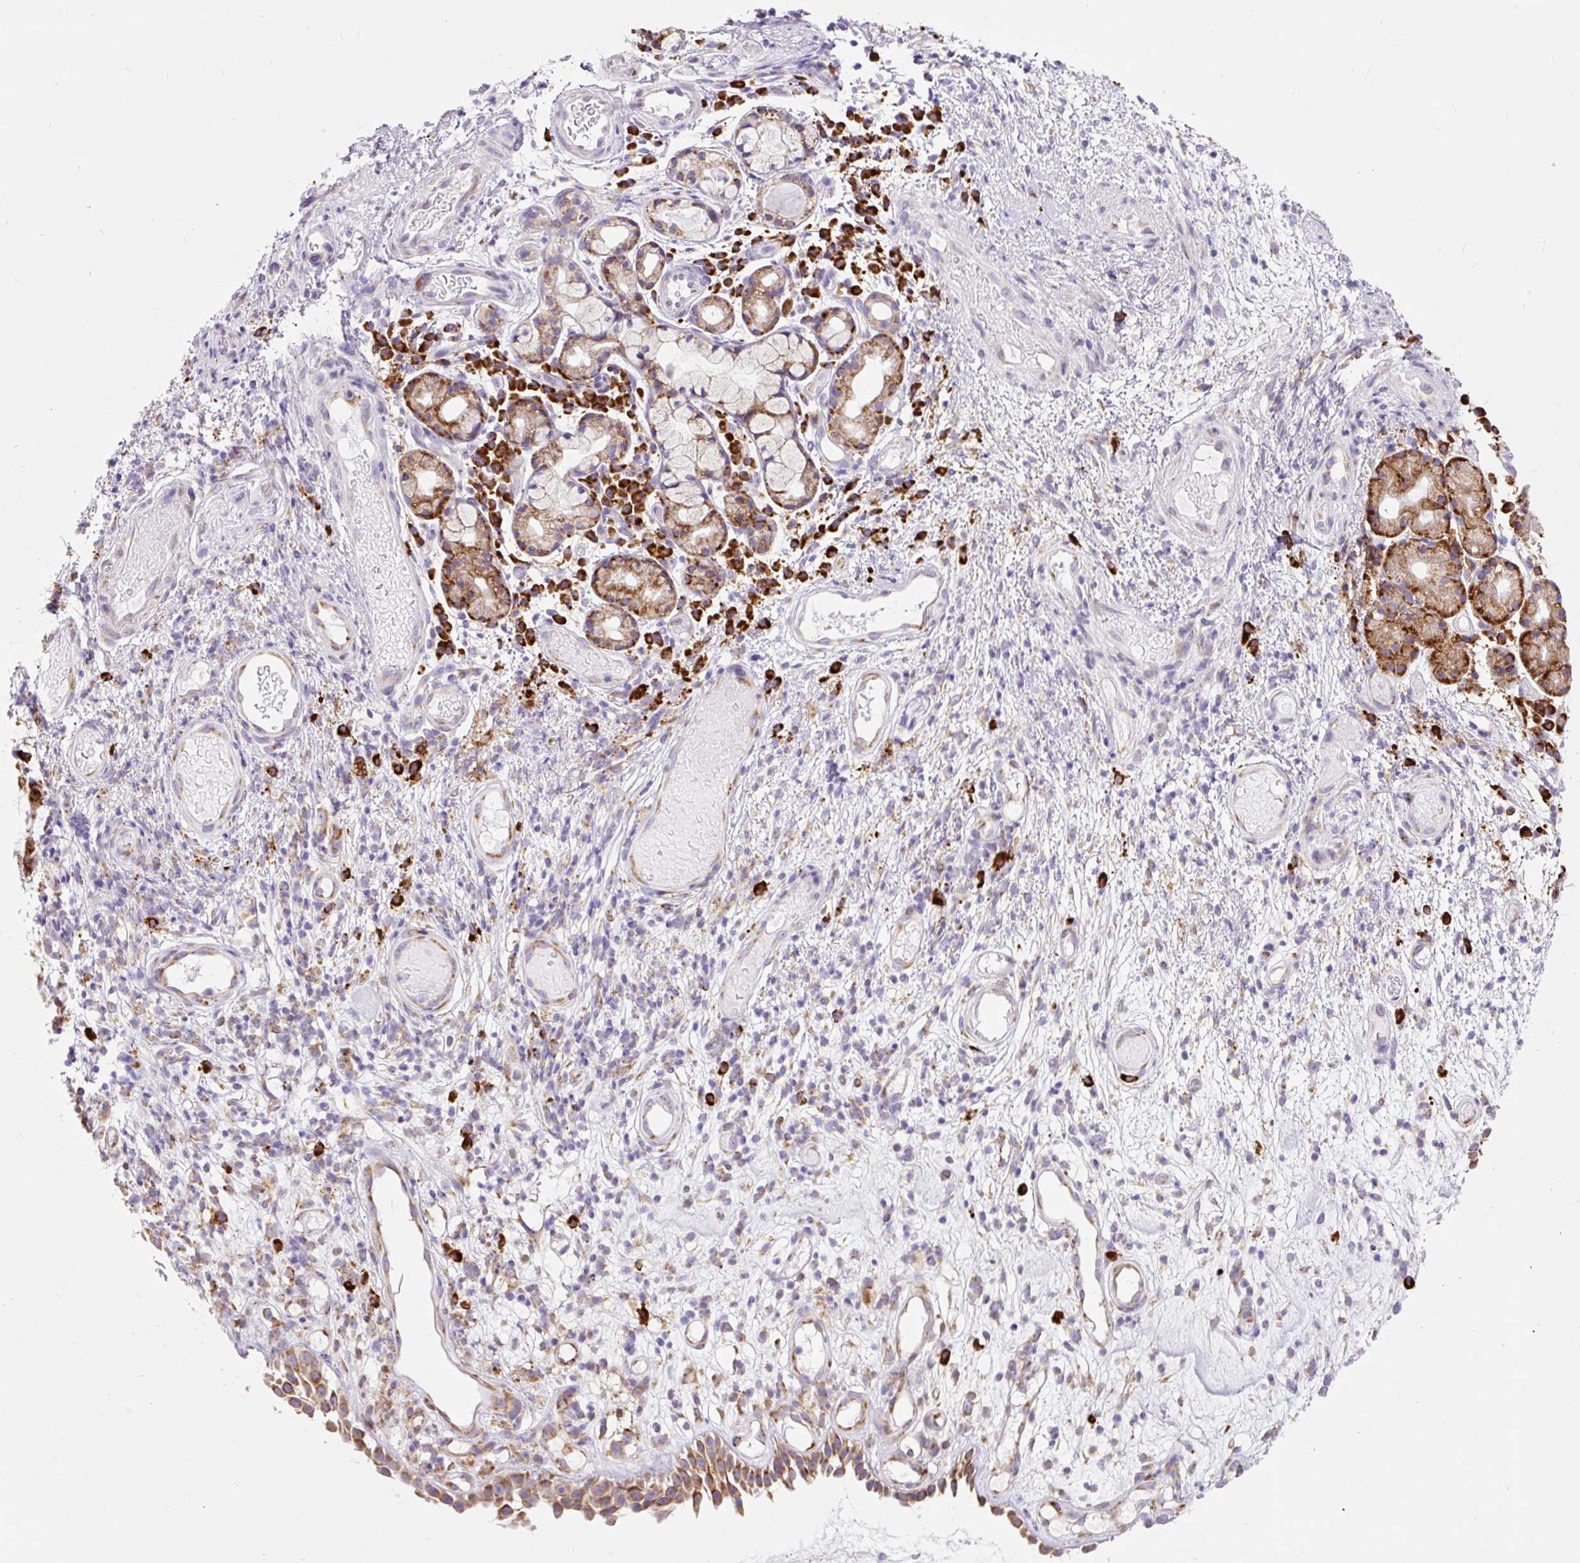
{"staining": {"intensity": "moderate", "quantity": "25%-75%", "location": "cytoplasmic/membranous"}, "tissue": "nasopharynx", "cell_type": "Respiratory epithelial cells", "image_type": "normal", "snomed": [{"axis": "morphology", "description": "Normal tissue, NOS"}, {"axis": "morphology", "description": "Inflammation, NOS"}, {"axis": "topography", "description": "Nasopharynx"}], "caption": "Immunohistochemical staining of normal human nasopharynx reveals 25%-75% levels of moderate cytoplasmic/membranous protein positivity in about 25%-75% of respiratory epithelial cells.", "gene": "DDOST", "patient": {"sex": "male", "age": 54}}